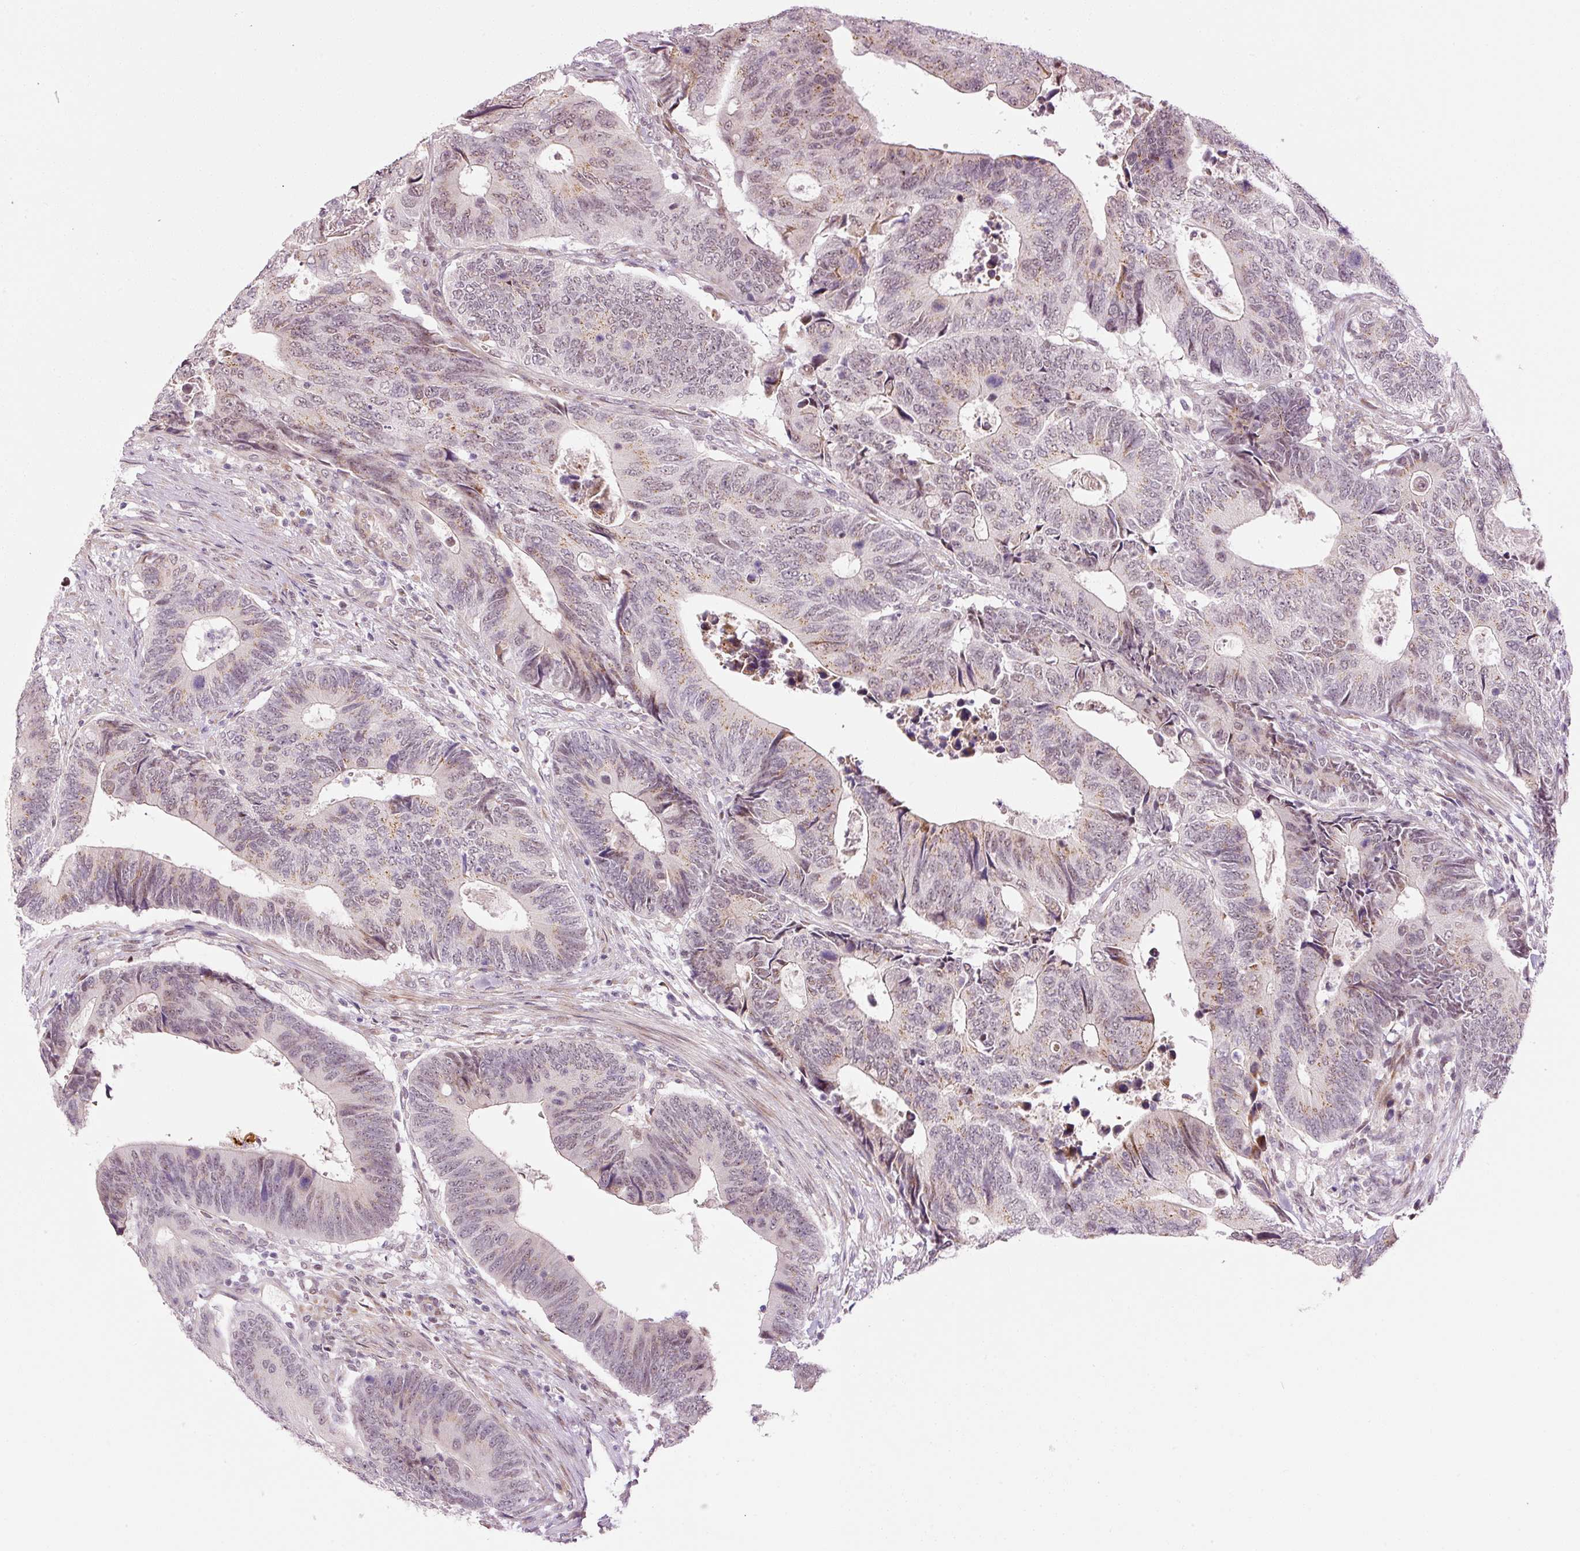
{"staining": {"intensity": "moderate", "quantity": "25%-75%", "location": "cytoplasmic/membranous"}, "tissue": "colorectal cancer", "cell_type": "Tumor cells", "image_type": "cancer", "snomed": [{"axis": "morphology", "description": "Adenocarcinoma, NOS"}, {"axis": "topography", "description": "Colon"}], "caption": "Protein staining of colorectal cancer tissue reveals moderate cytoplasmic/membranous positivity in about 25%-75% of tumor cells. Immunohistochemistry stains the protein in brown and the nuclei are stained blue.", "gene": "ANKRD20A1", "patient": {"sex": "male", "age": 87}}